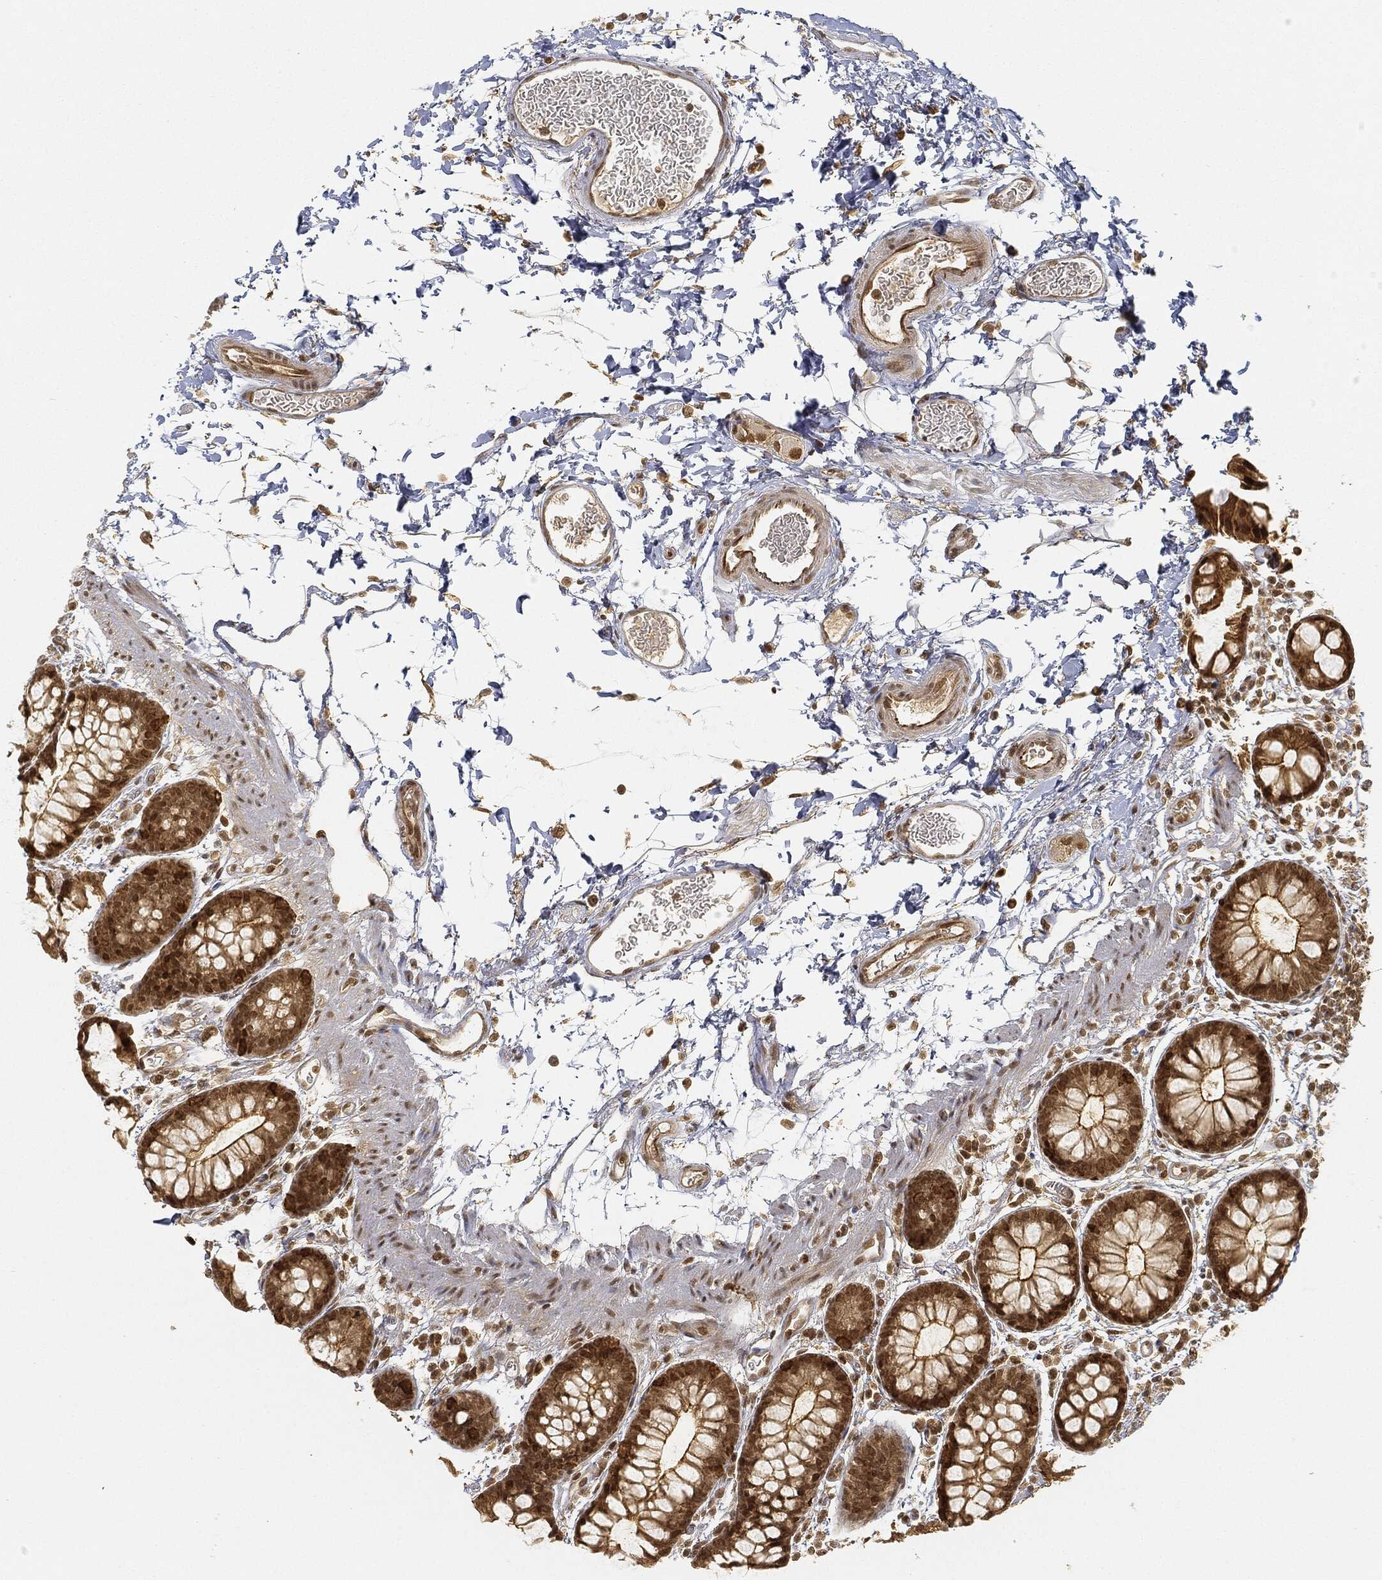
{"staining": {"intensity": "strong", "quantity": "25%-75%", "location": "nuclear"}, "tissue": "rectum", "cell_type": "Glandular cells", "image_type": "normal", "snomed": [{"axis": "morphology", "description": "Normal tissue, NOS"}, {"axis": "topography", "description": "Rectum"}], "caption": "Immunohistochemical staining of normal human rectum exhibits high levels of strong nuclear expression in approximately 25%-75% of glandular cells.", "gene": "CIB1", "patient": {"sex": "male", "age": 57}}